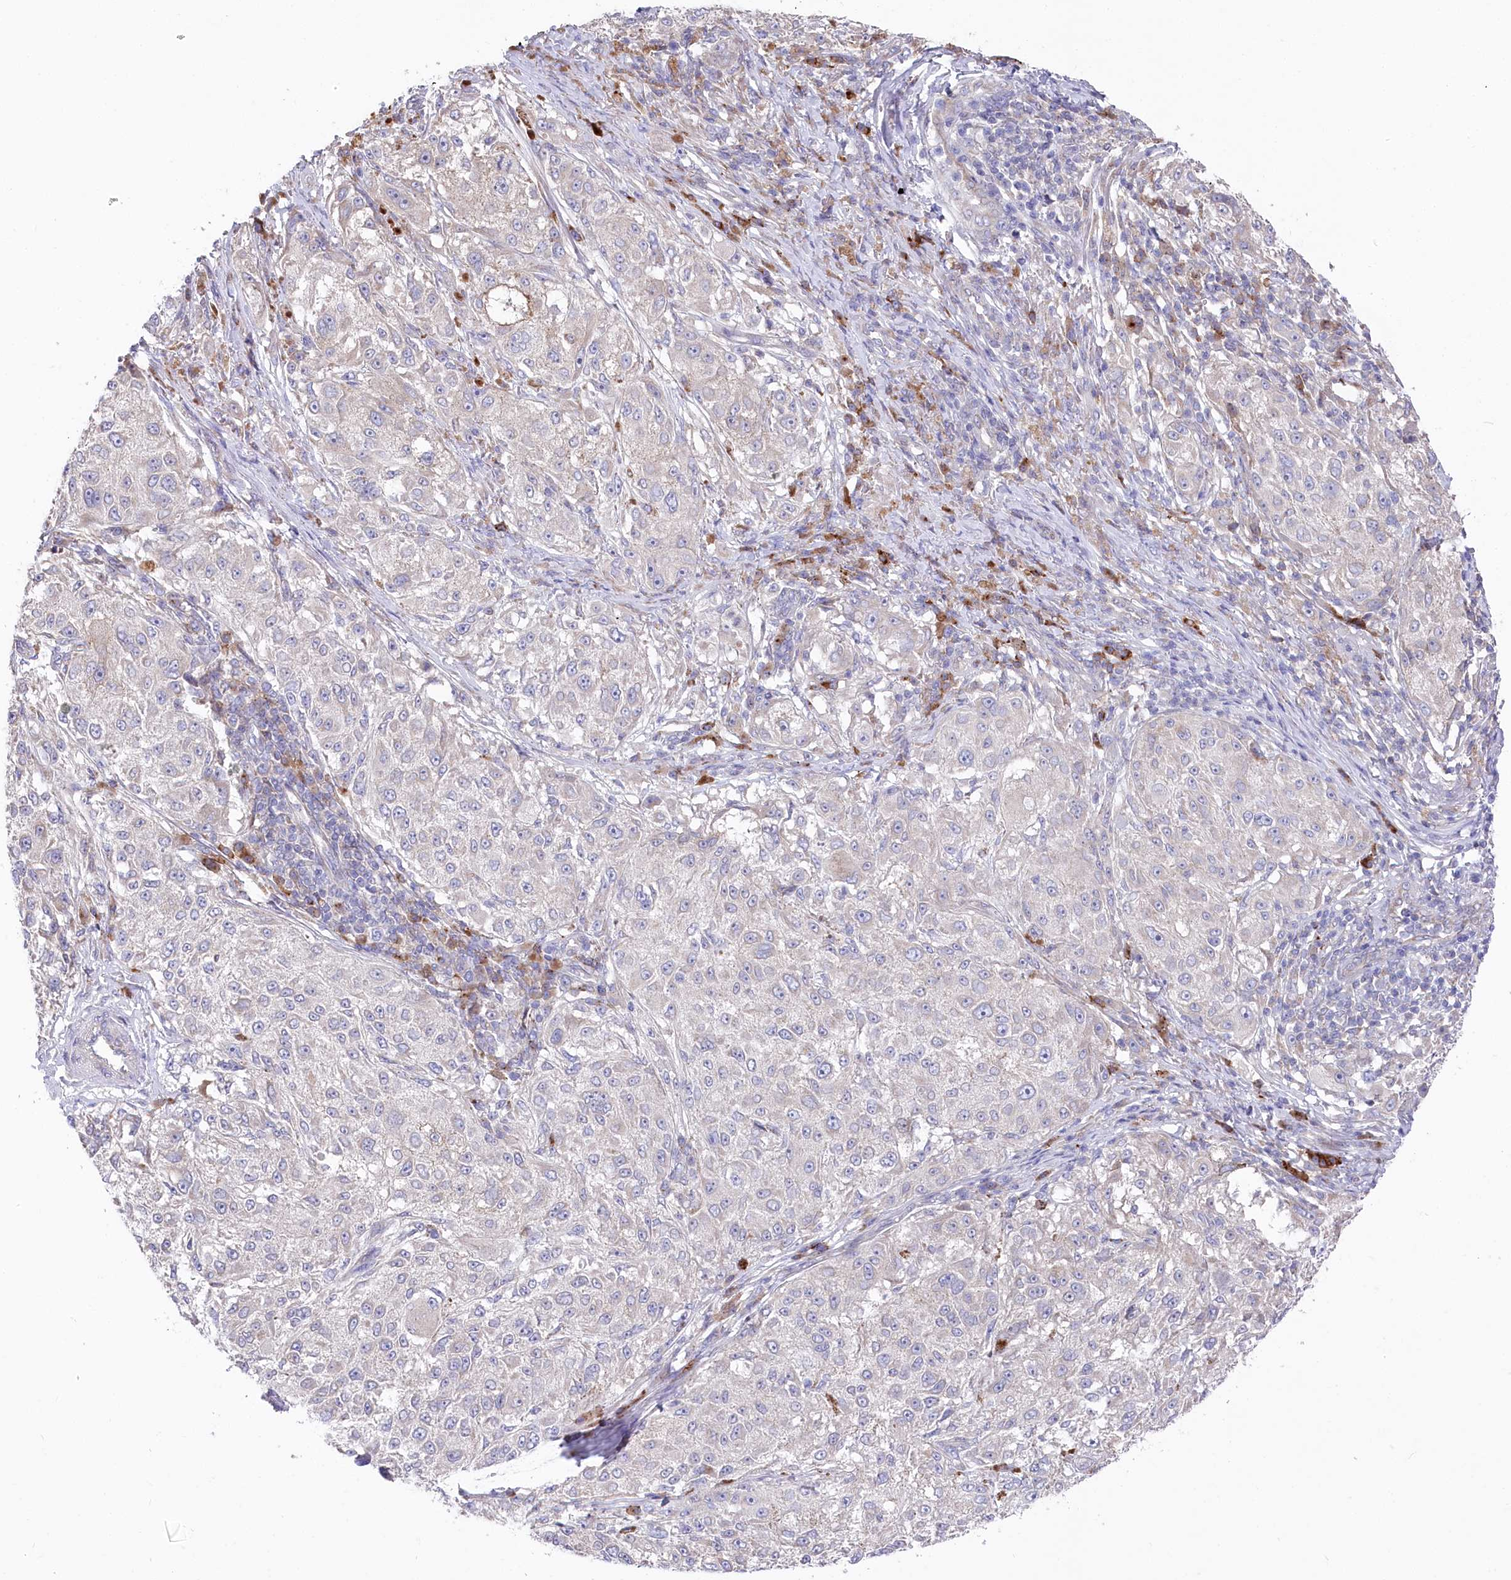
{"staining": {"intensity": "negative", "quantity": "none", "location": "none"}, "tissue": "melanoma", "cell_type": "Tumor cells", "image_type": "cancer", "snomed": [{"axis": "morphology", "description": "Necrosis, NOS"}, {"axis": "morphology", "description": "Malignant melanoma, NOS"}, {"axis": "topography", "description": "Skin"}], "caption": "Immunohistochemistry (IHC) photomicrograph of human malignant melanoma stained for a protein (brown), which exhibits no expression in tumor cells.", "gene": "POGLUT1", "patient": {"sex": "female", "age": 87}}